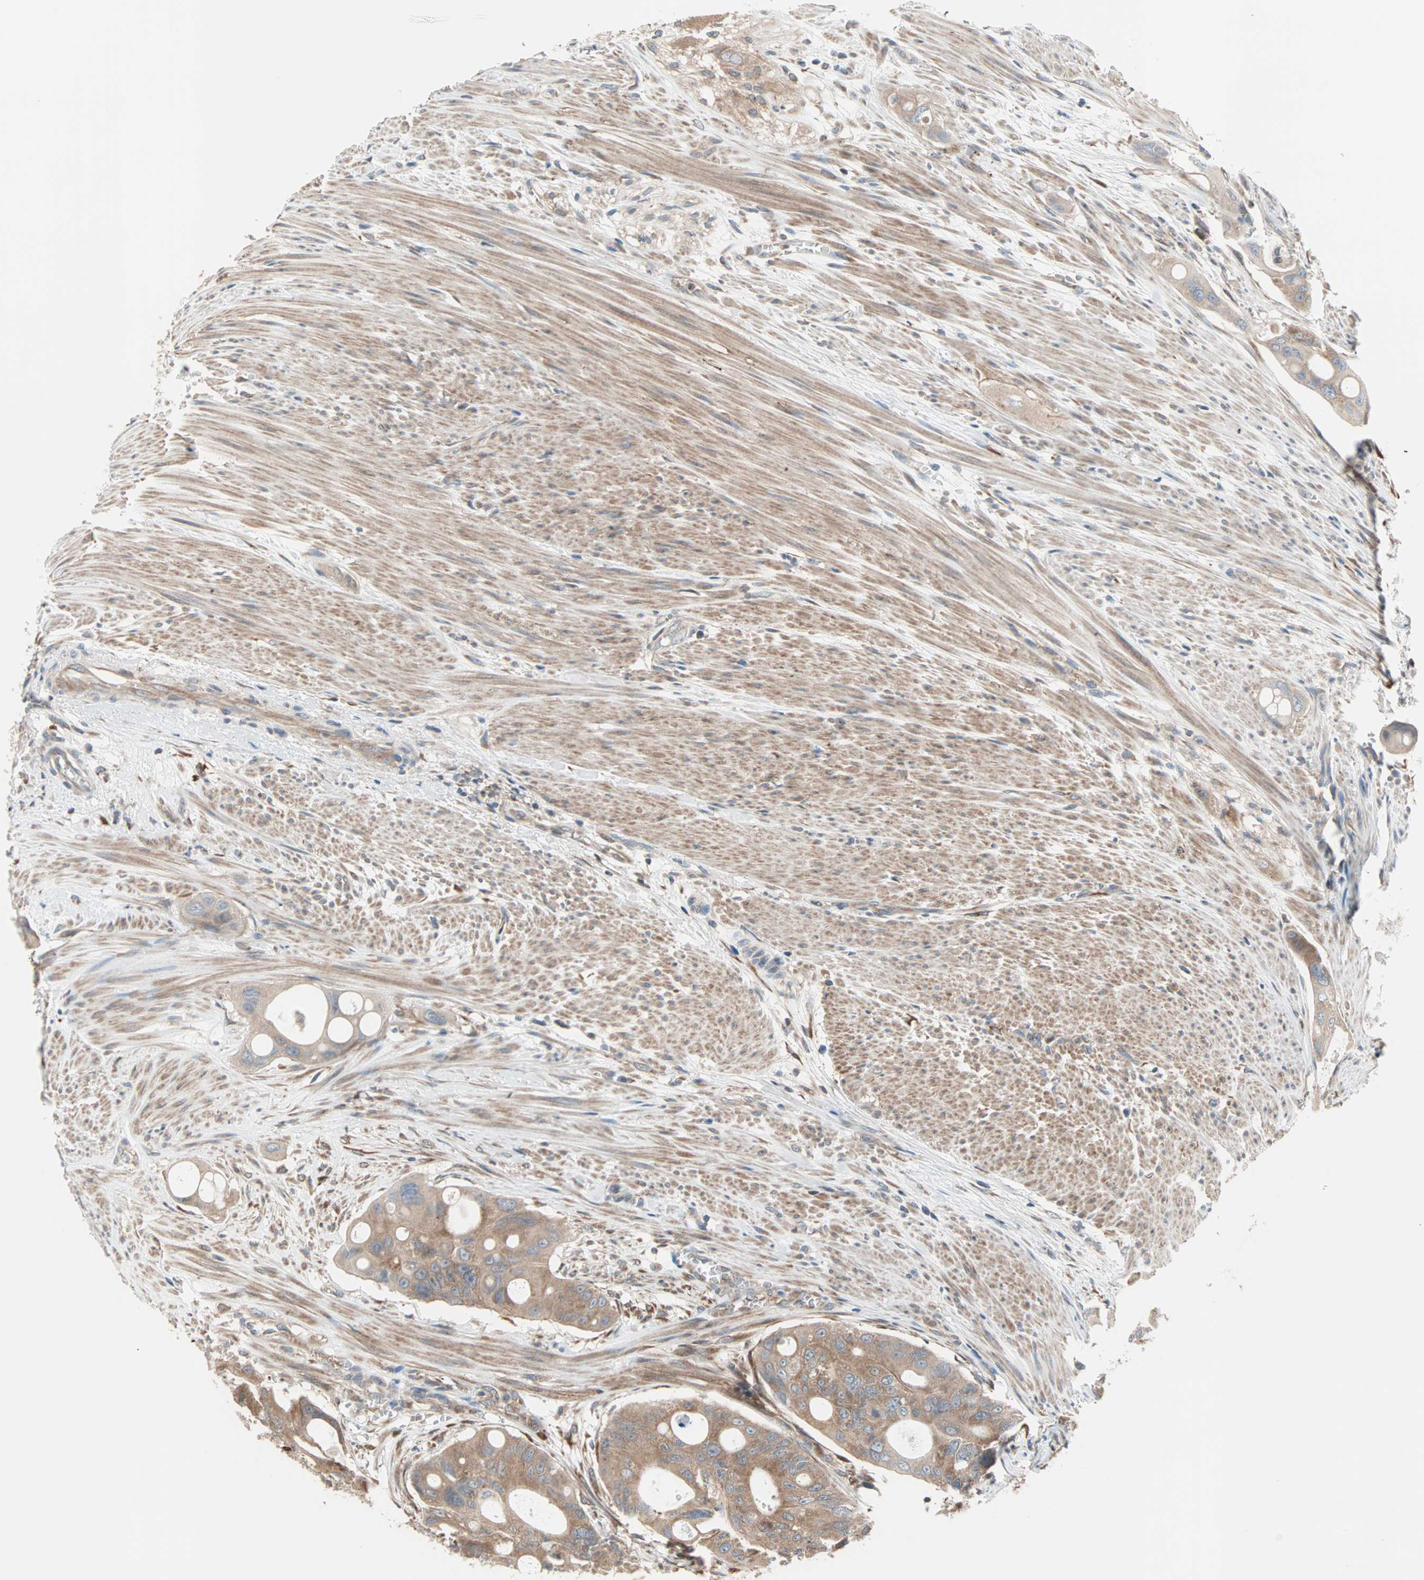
{"staining": {"intensity": "moderate", "quantity": ">75%", "location": "cytoplasmic/membranous"}, "tissue": "colorectal cancer", "cell_type": "Tumor cells", "image_type": "cancer", "snomed": [{"axis": "morphology", "description": "Adenocarcinoma, NOS"}, {"axis": "topography", "description": "Colon"}], "caption": "An immunohistochemistry (IHC) micrograph of tumor tissue is shown. Protein staining in brown labels moderate cytoplasmic/membranous positivity in colorectal cancer within tumor cells.", "gene": "SAR1A", "patient": {"sex": "female", "age": 57}}